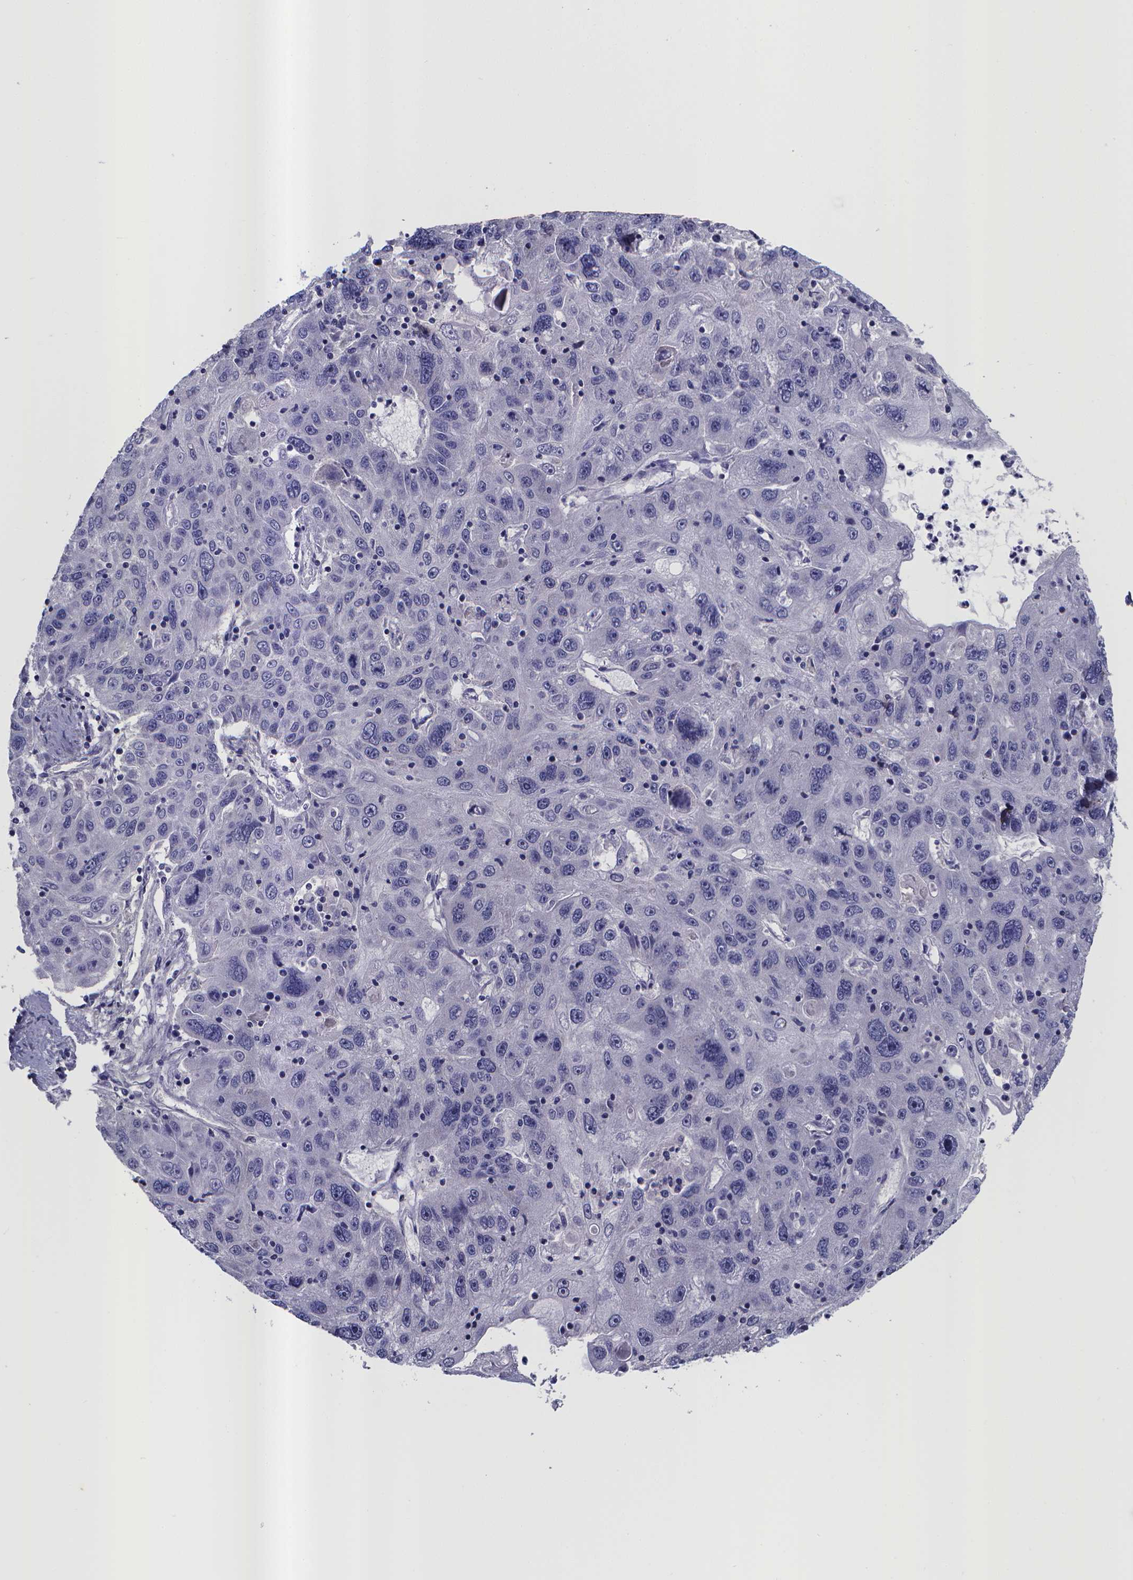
{"staining": {"intensity": "negative", "quantity": "none", "location": "none"}, "tissue": "stomach cancer", "cell_type": "Tumor cells", "image_type": "cancer", "snomed": [{"axis": "morphology", "description": "Adenocarcinoma, NOS"}, {"axis": "topography", "description": "Stomach"}], "caption": "This is a micrograph of immunohistochemistry (IHC) staining of stomach adenocarcinoma, which shows no staining in tumor cells.", "gene": "RERG", "patient": {"sex": "male", "age": 56}}